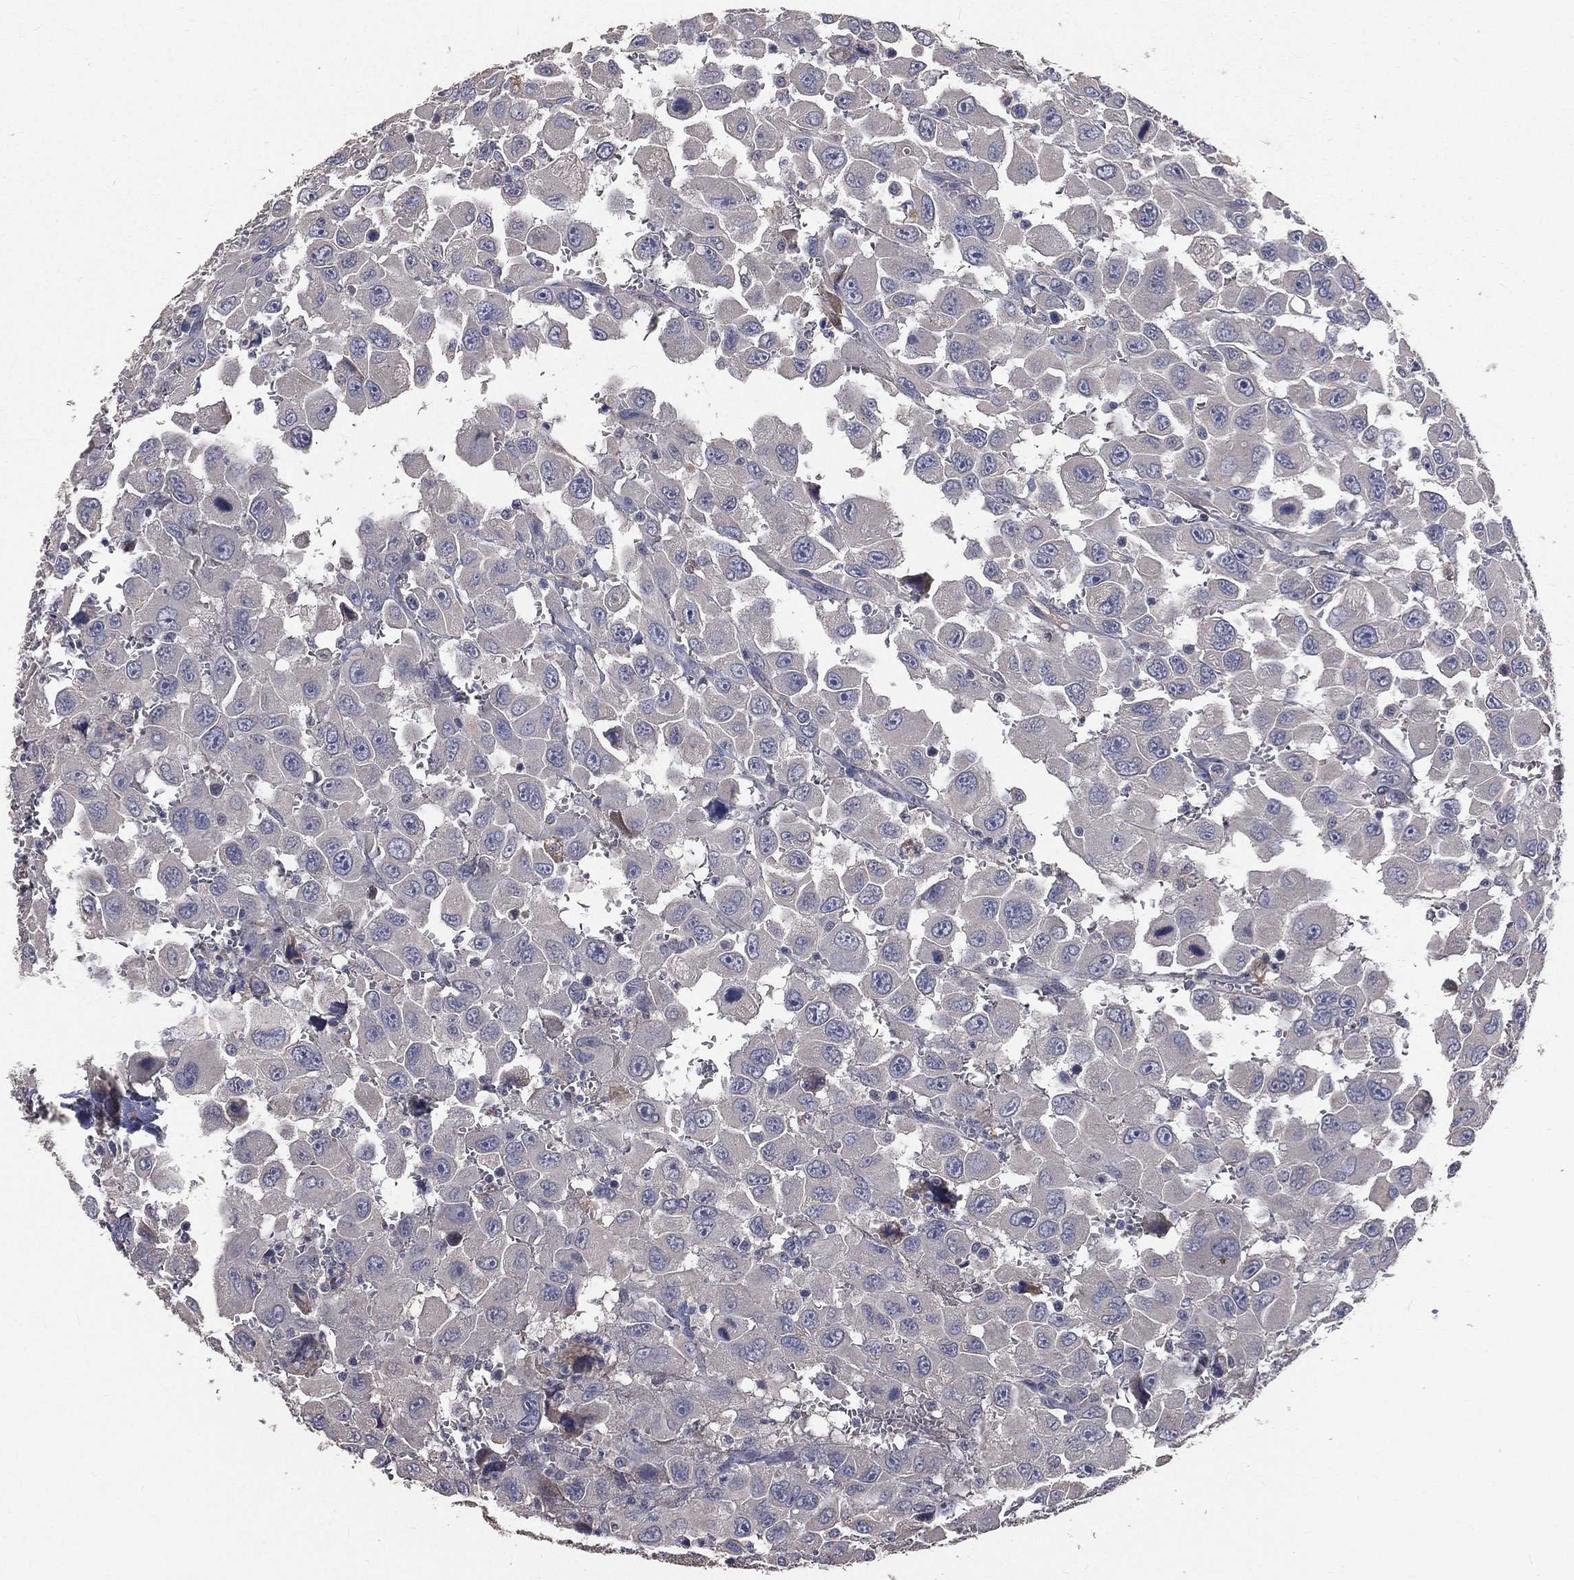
{"staining": {"intensity": "negative", "quantity": "none", "location": "none"}, "tissue": "head and neck cancer", "cell_type": "Tumor cells", "image_type": "cancer", "snomed": [{"axis": "morphology", "description": "Squamous cell carcinoma, NOS"}, {"axis": "morphology", "description": "Squamous cell carcinoma, metastatic, NOS"}, {"axis": "topography", "description": "Oral tissue"}, {"axis": "topography", "description": "Head-Neck"}], "caption": "There is no significant staining in tumor cells of metastatic squamous cell carcinoma (head and neck).", "gene": "CROCC", "patient": {"sex": "female", "age": 85}}